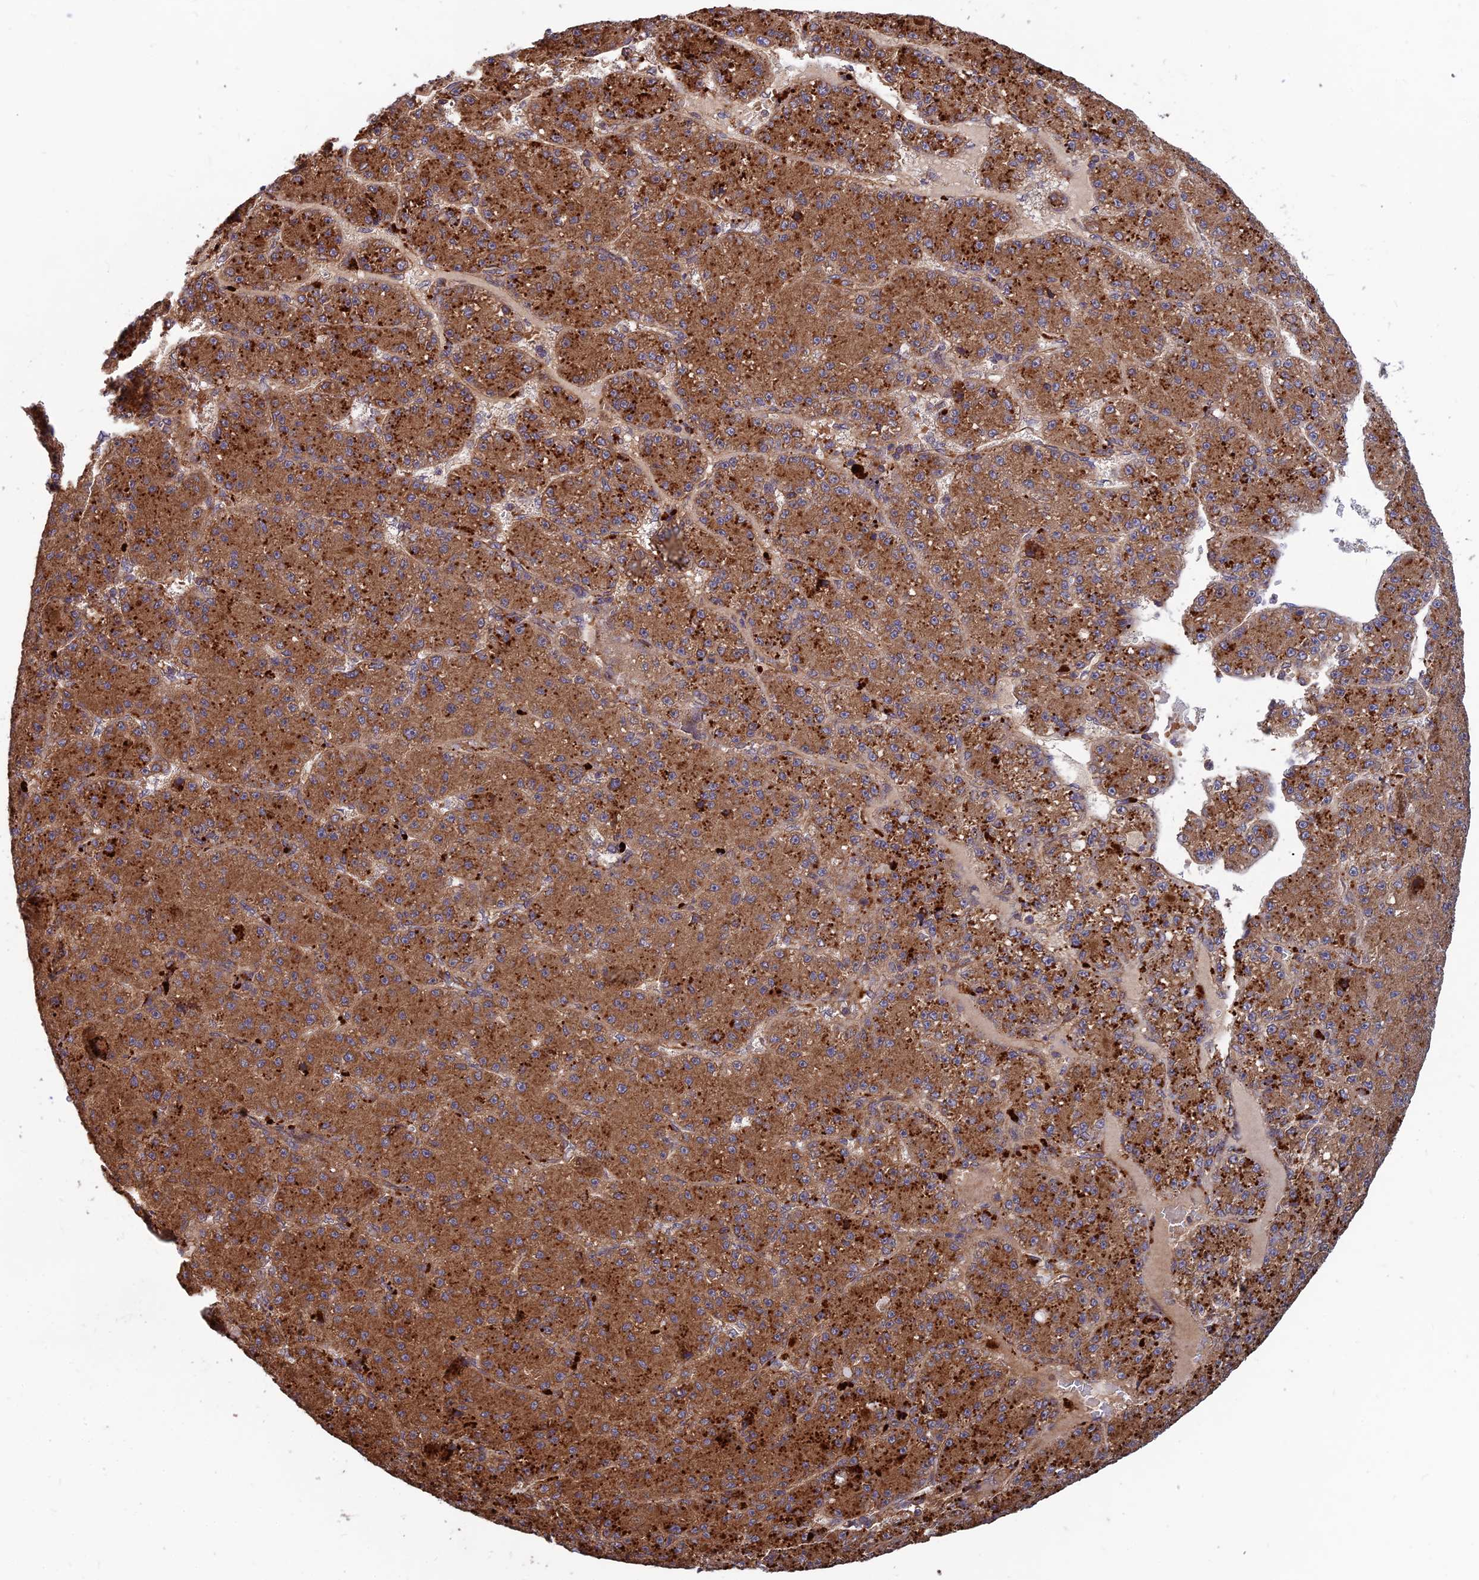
{"staining": {"intensity": "moderate", "quantity": ">75%", "location": "cytoplasmic/membranous"}, "tissue": "liver cancer", "cell_type": "Tumor cells", "image_type": "cancer", "snomed": [{"axis": "morphology", "description": "Carcinoma, Hepatocellular, NOS"}, {"axis": "topography", "description": "Liver"}], "caption": "Human liver cancer stained with a protein marker demonstrates moderate staining in tumor cells.", "gene": "RELCH", "patient": {"sex": "male", "age": 67}}